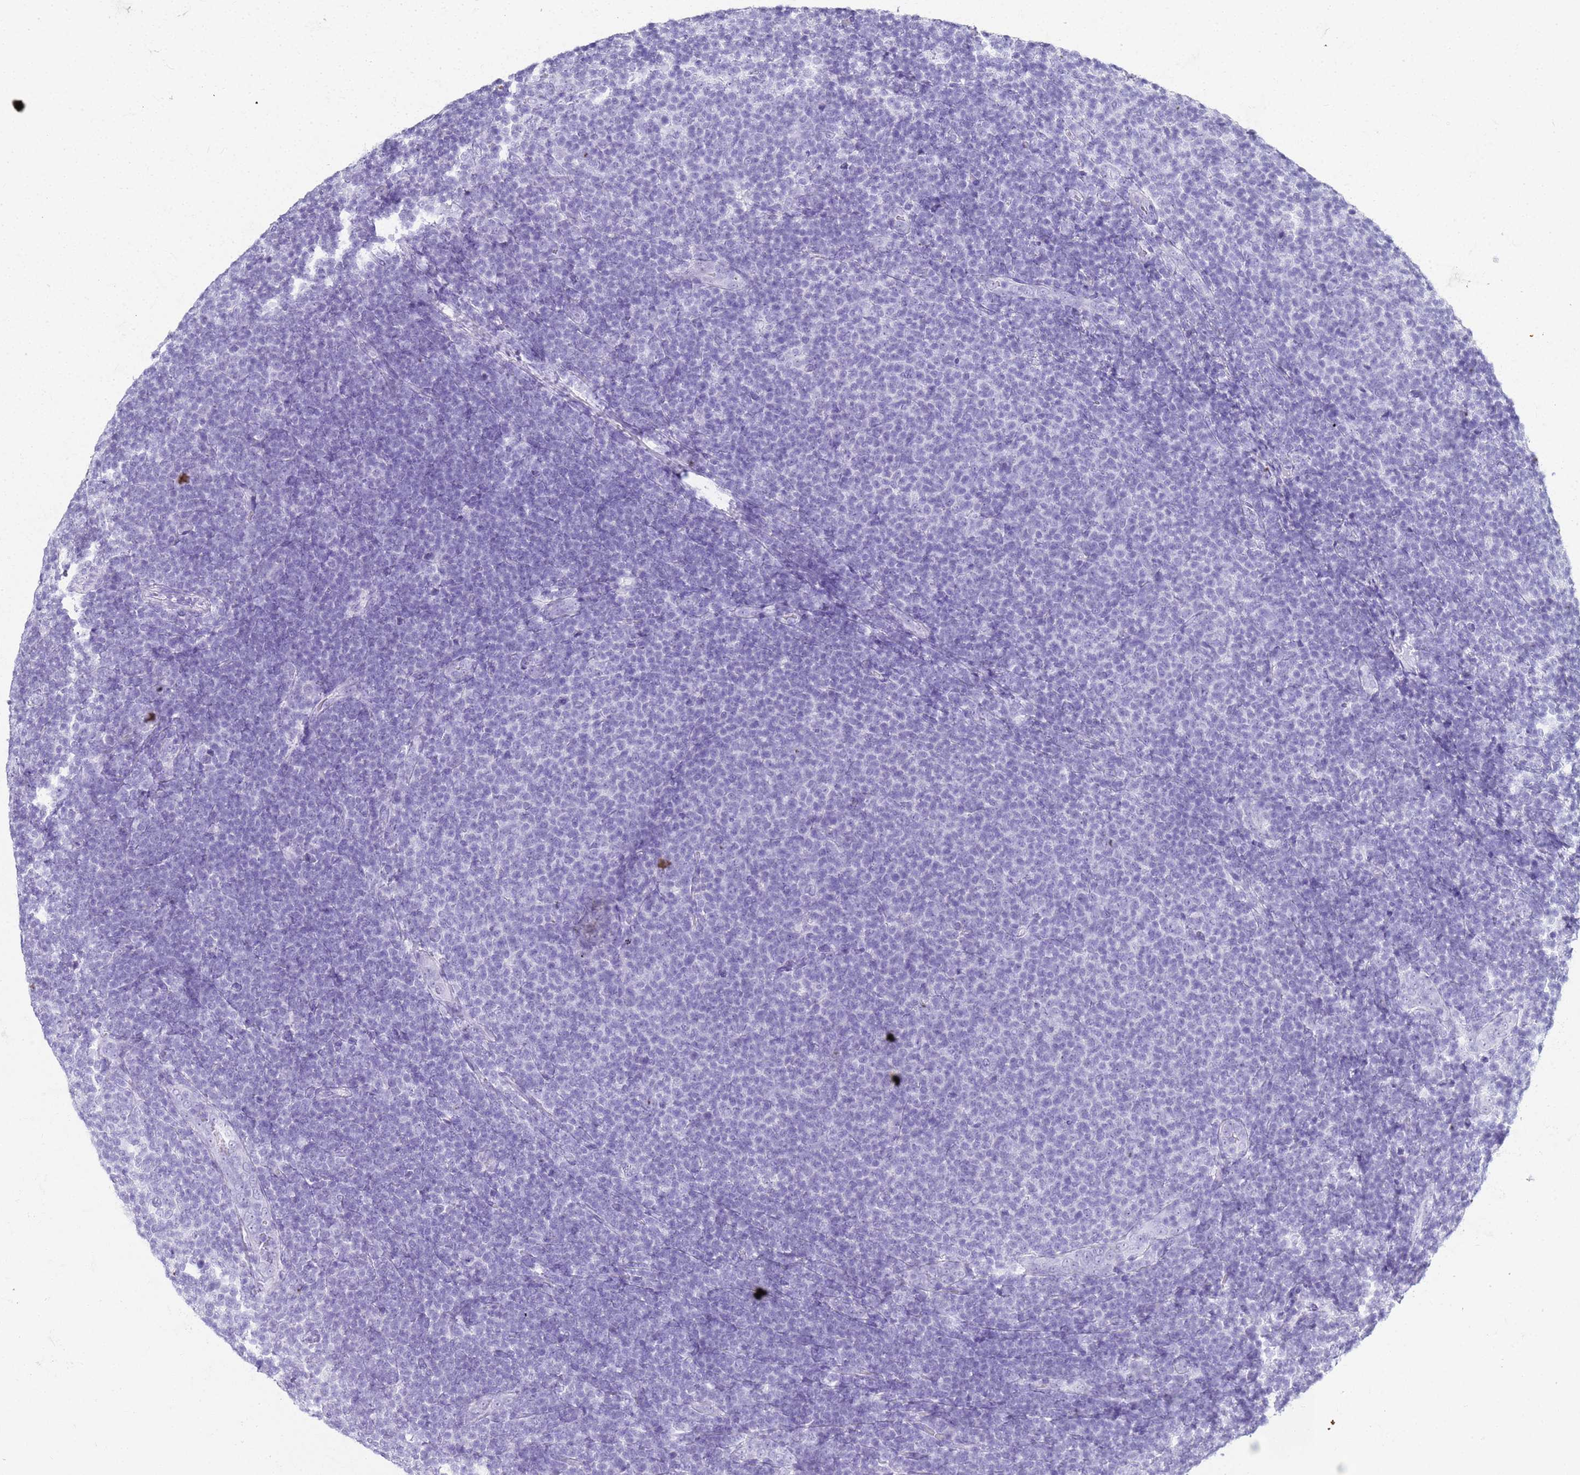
{"staining": {"intensity": "negative", "quantity": "none", "location": "none"}, "tissue": "lymphoma", "cell_type": "Tumor cells", "image_type": "cancer", "snomed": [{"axis": "morphology", "description": "Malignant lymphoma, non-Hodgkin's type, Low grade"}, {"axis": "topography", "description": "Lymph node"}], "caption": "This is an immunohistochemistry (IHC) photomicrograph of human lymphoma. There is no expression in tumor cells.", "gene": "SLC7A9", "patient": {"sex": "male", "age": 66}}